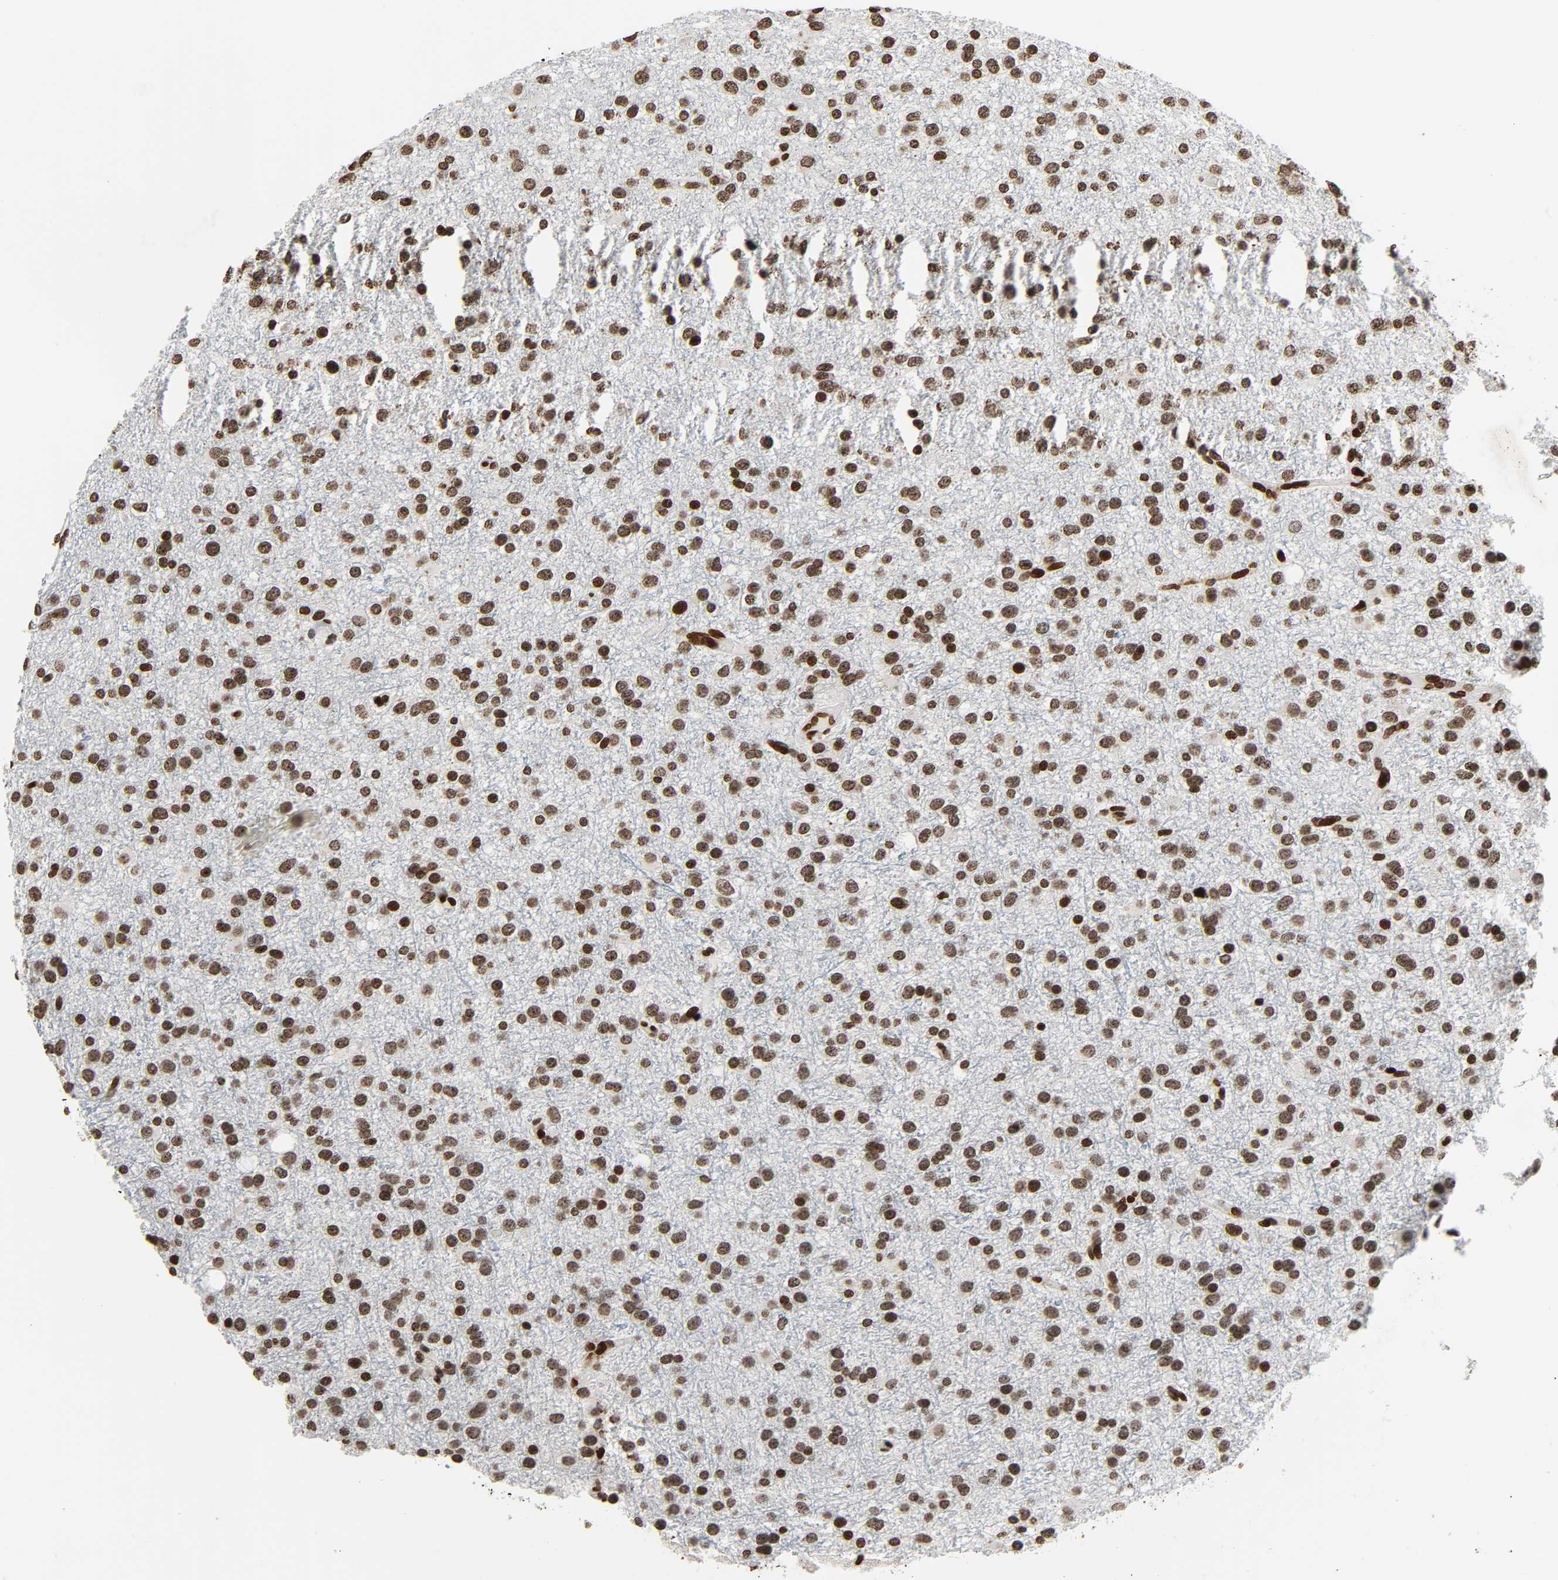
{"staining": {"intensity": "strong", "quantity": ">75%", "location": "nuclear"}, "tissue": "glioma", "cell_type": "Tumor cells", "image_type": "cancer", "snomed": [{"axis": "morphology", "description": "Glioma, malignant, Low grade"}, {"axis": "topography", "description": "Brain"}], "caption": "Malignant glioma (low-grade) stained with immunohistochemistry (IHC) reveals strong nuclear expression in approximately >75% of tumor cells.", "gene": "RXRA", "patient": {"sex": "male", "age": 42}}